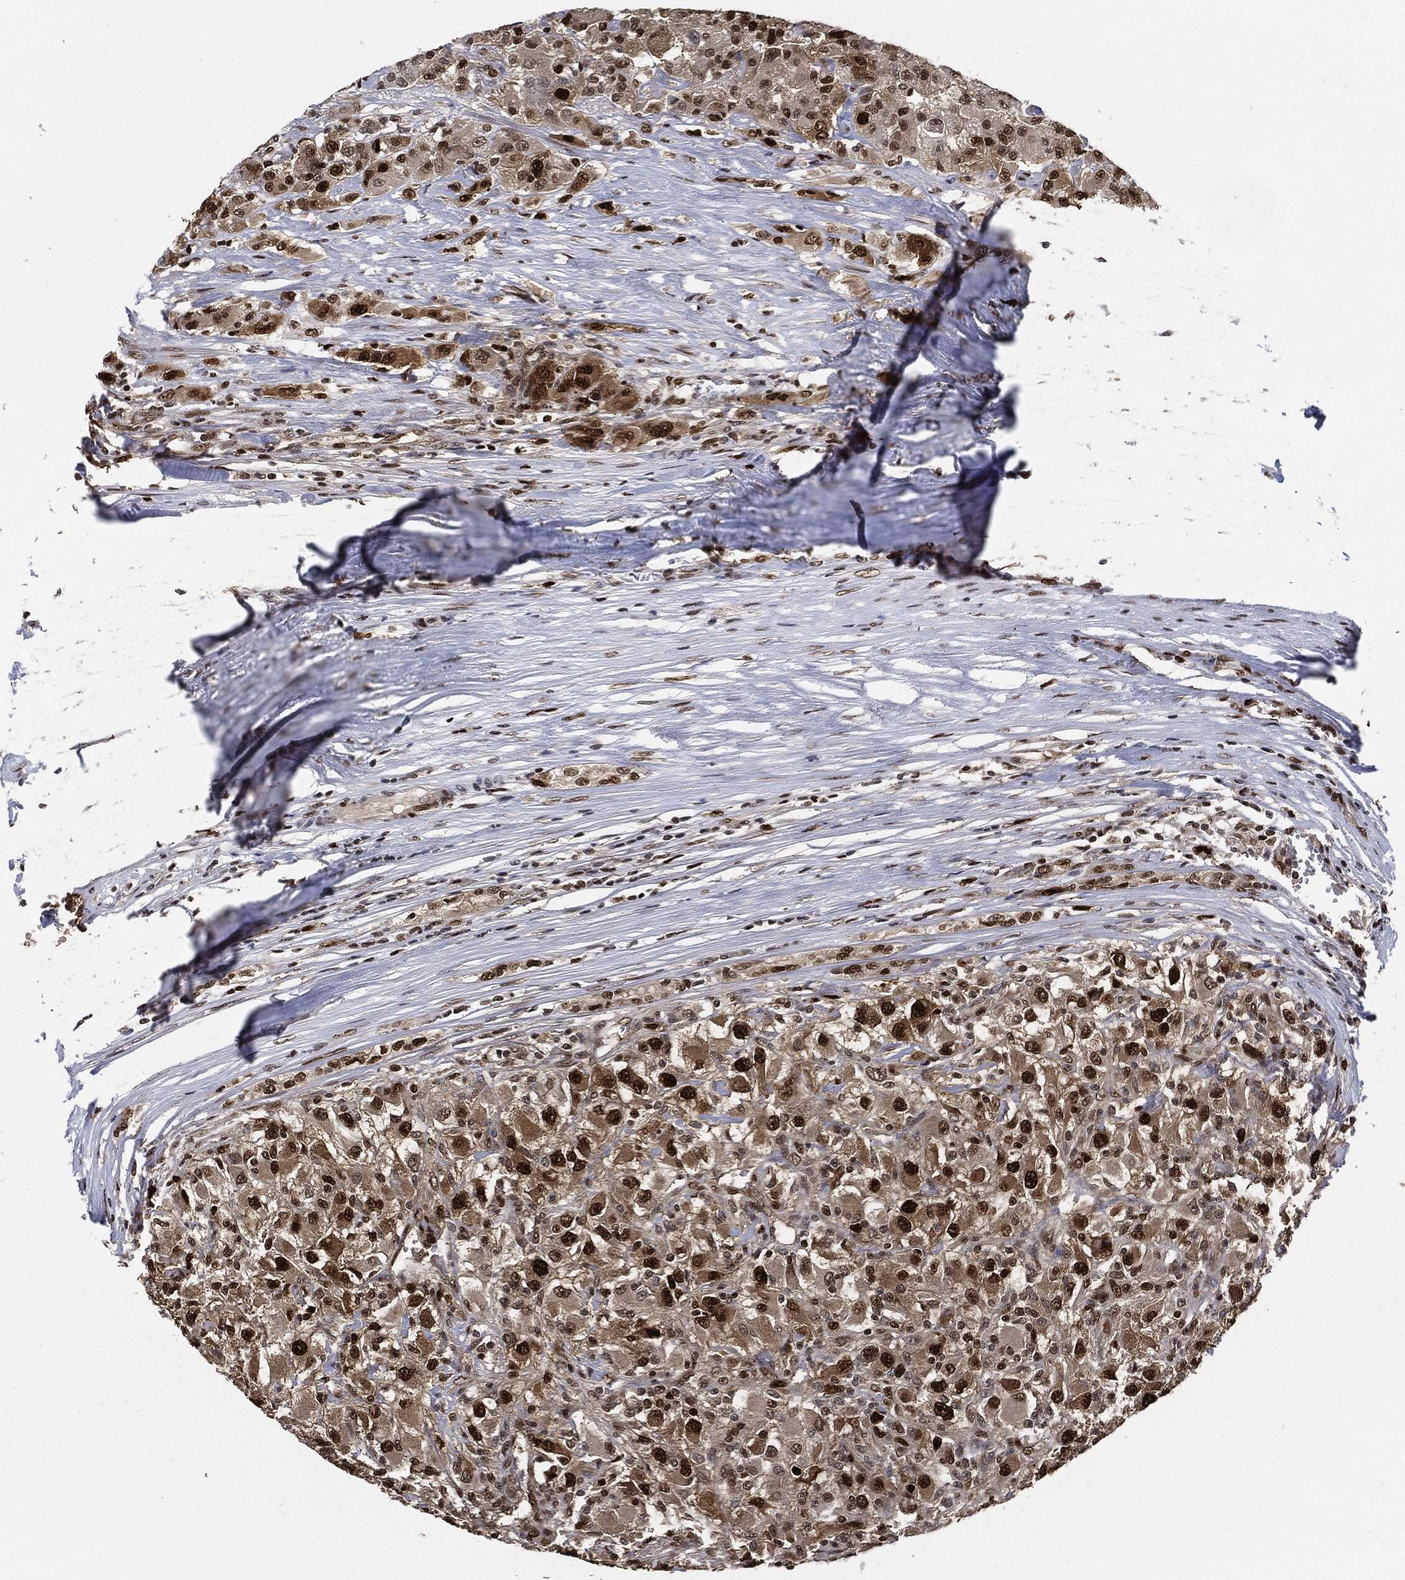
{"staining": {"intensity": "strong", "quantity": "25%-75%", "location": "nuclear"}, "tissue": "renal cancer", "cell_type": "Tumor cells", "image_type": "cancer", "snomed": [{"axis": "morphology", "description": "Adenocarcinoma, NOS"}, {"axis": "topography", "description": "Kidney"}], "caption": "Protein expression analysis of human renal cancer (adenocarcinoma) reveals strong nuclear positivity in about 25%-75% of tumor cells. (DAB IHC with brightfield microscopy, high magnification).", "gene": "PCNA", "patient": {"sex": "female", "age": 67}}